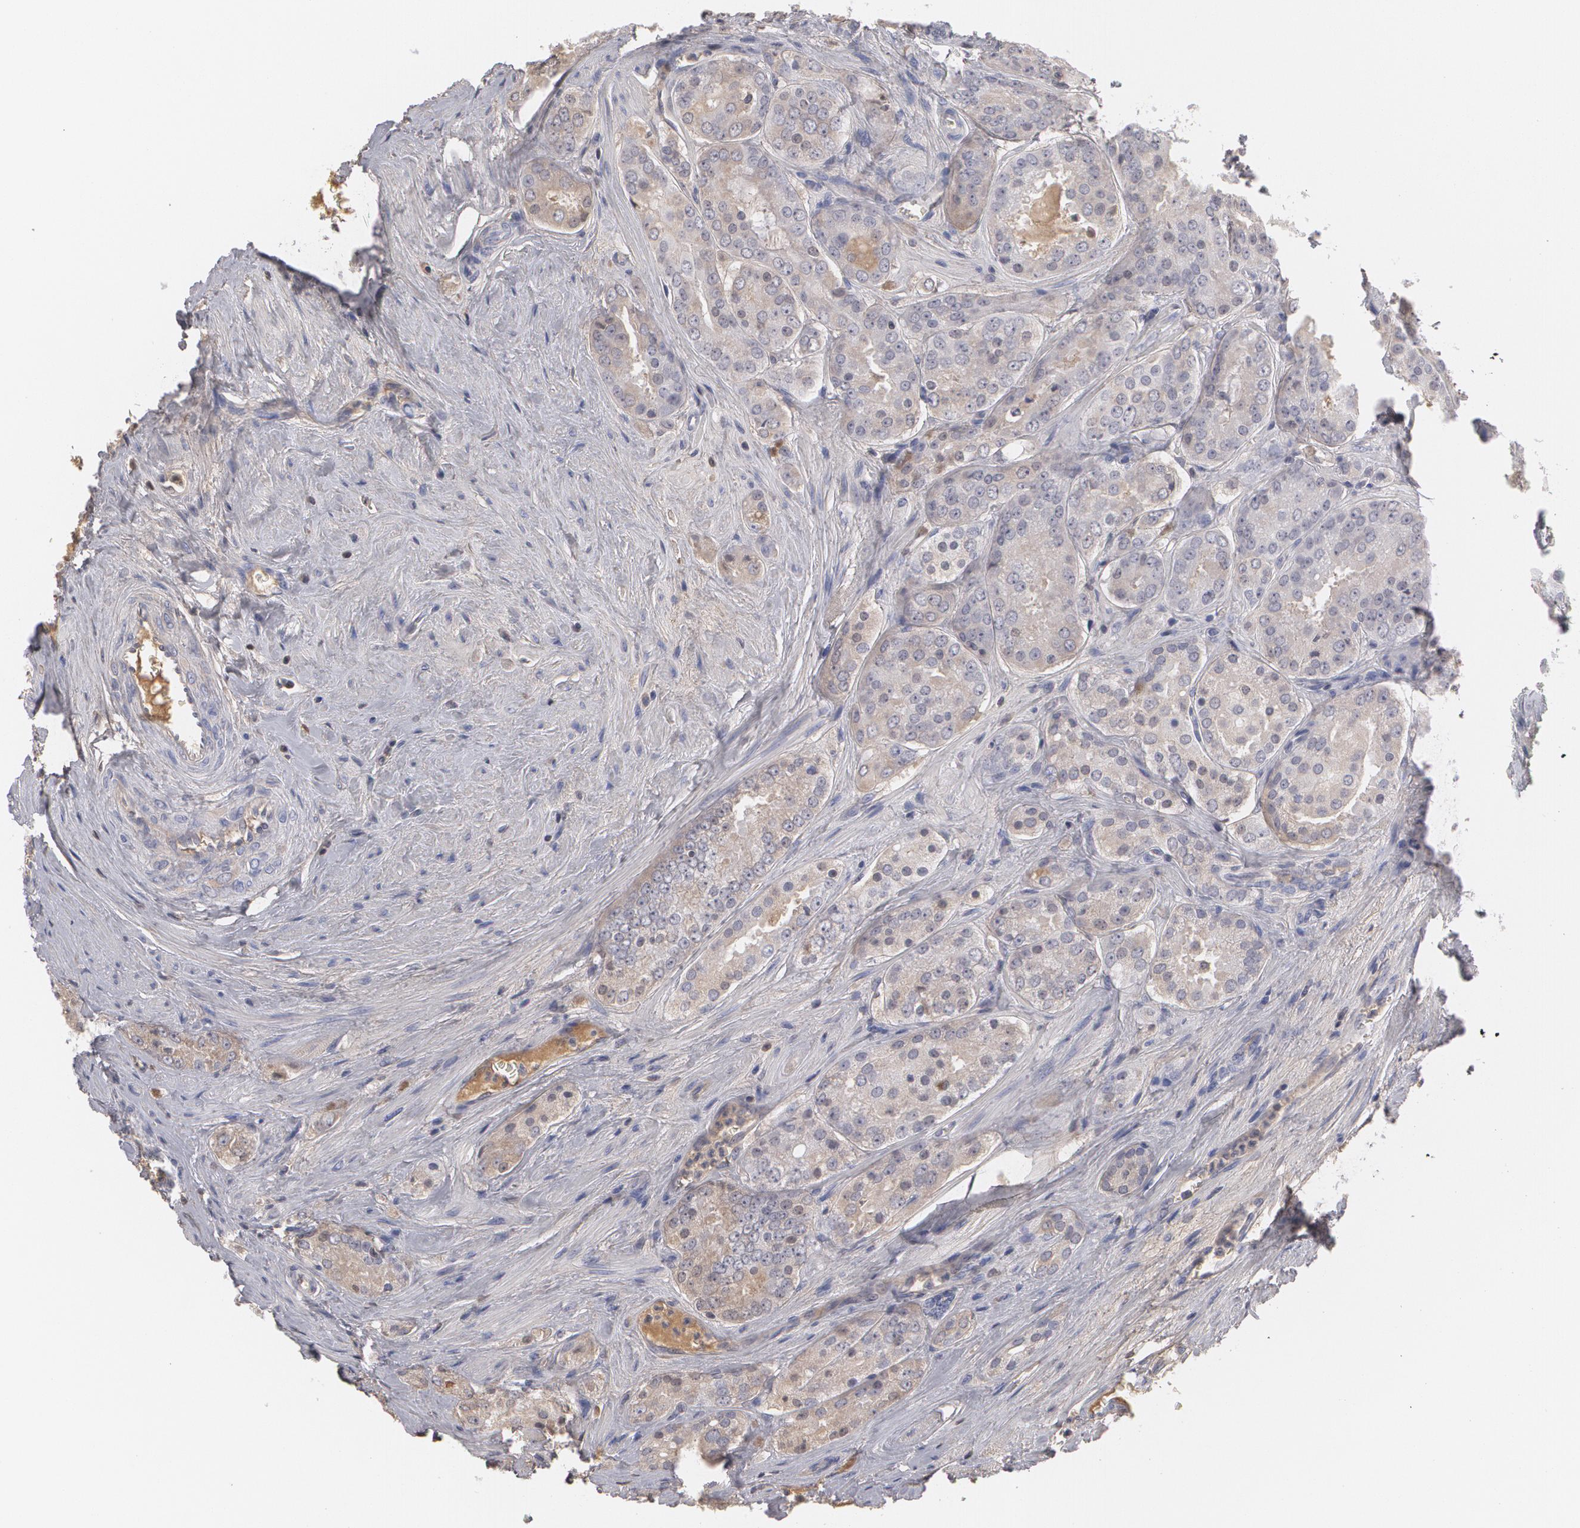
{"staining": {"intensity": "weak", "quantity": "<25%", "location": "cytoplasmic/membranous"}, "tissue": "prostate cancer", "cell_type": "Tumor cells", "image_type": "cancer", "snomed": [{"axis": "morphology", "description": "Adenocarcinoma, Medium grade"}, {"axis": "topography", "description": "Prostate"}], "caption": "There is no significant staining in tumor cells of prostate medium-grade adenocarcinoma.", "gene": "SERPINA1", "patient": {"sex": "male", "age": 60}}